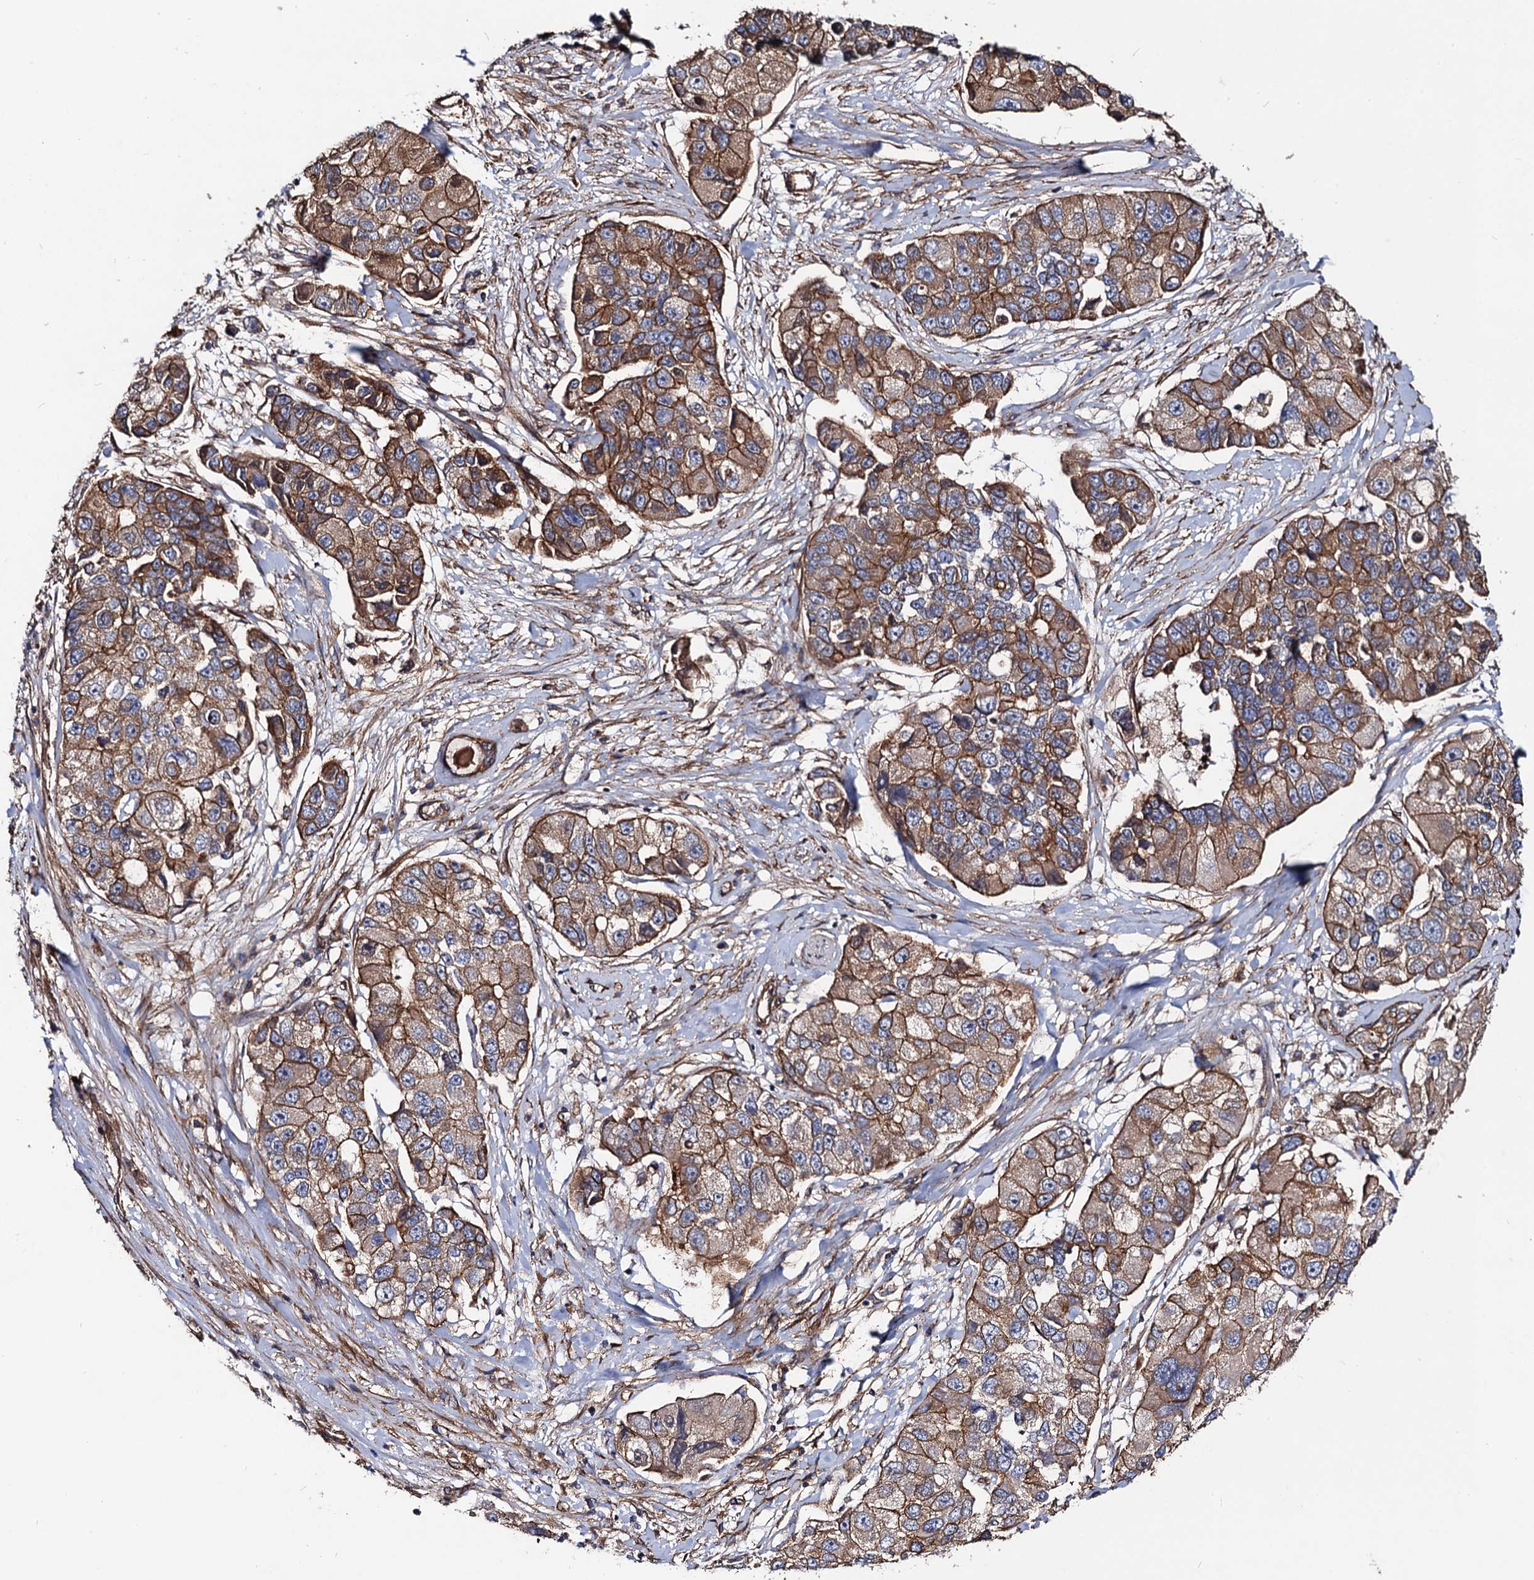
{"staining": {"intensity": "moderate", "quantity": ">75%", "location": "cytoplasmic/membranous"}, "tissue": "lung cancer", "cell_type": "Tumor cells", "image_type": "cancer", "snomed": [{"axis": "morphology", "description": "Adenocarcinoma, NOS"}, {"axis": "topography", "description": "Lung"}], "caption": "High-magnification brightfield microscopy of lung adenocarcinoma stained with DAB (brown) and counterstained with hematoxylin (blue). tumor cells exhibit moderate cytoplasmic/membranous positivity is seen in approximately>75% of cells.", "gene": "CIP2A", "patient": {"sex": "female", "age": 54}}